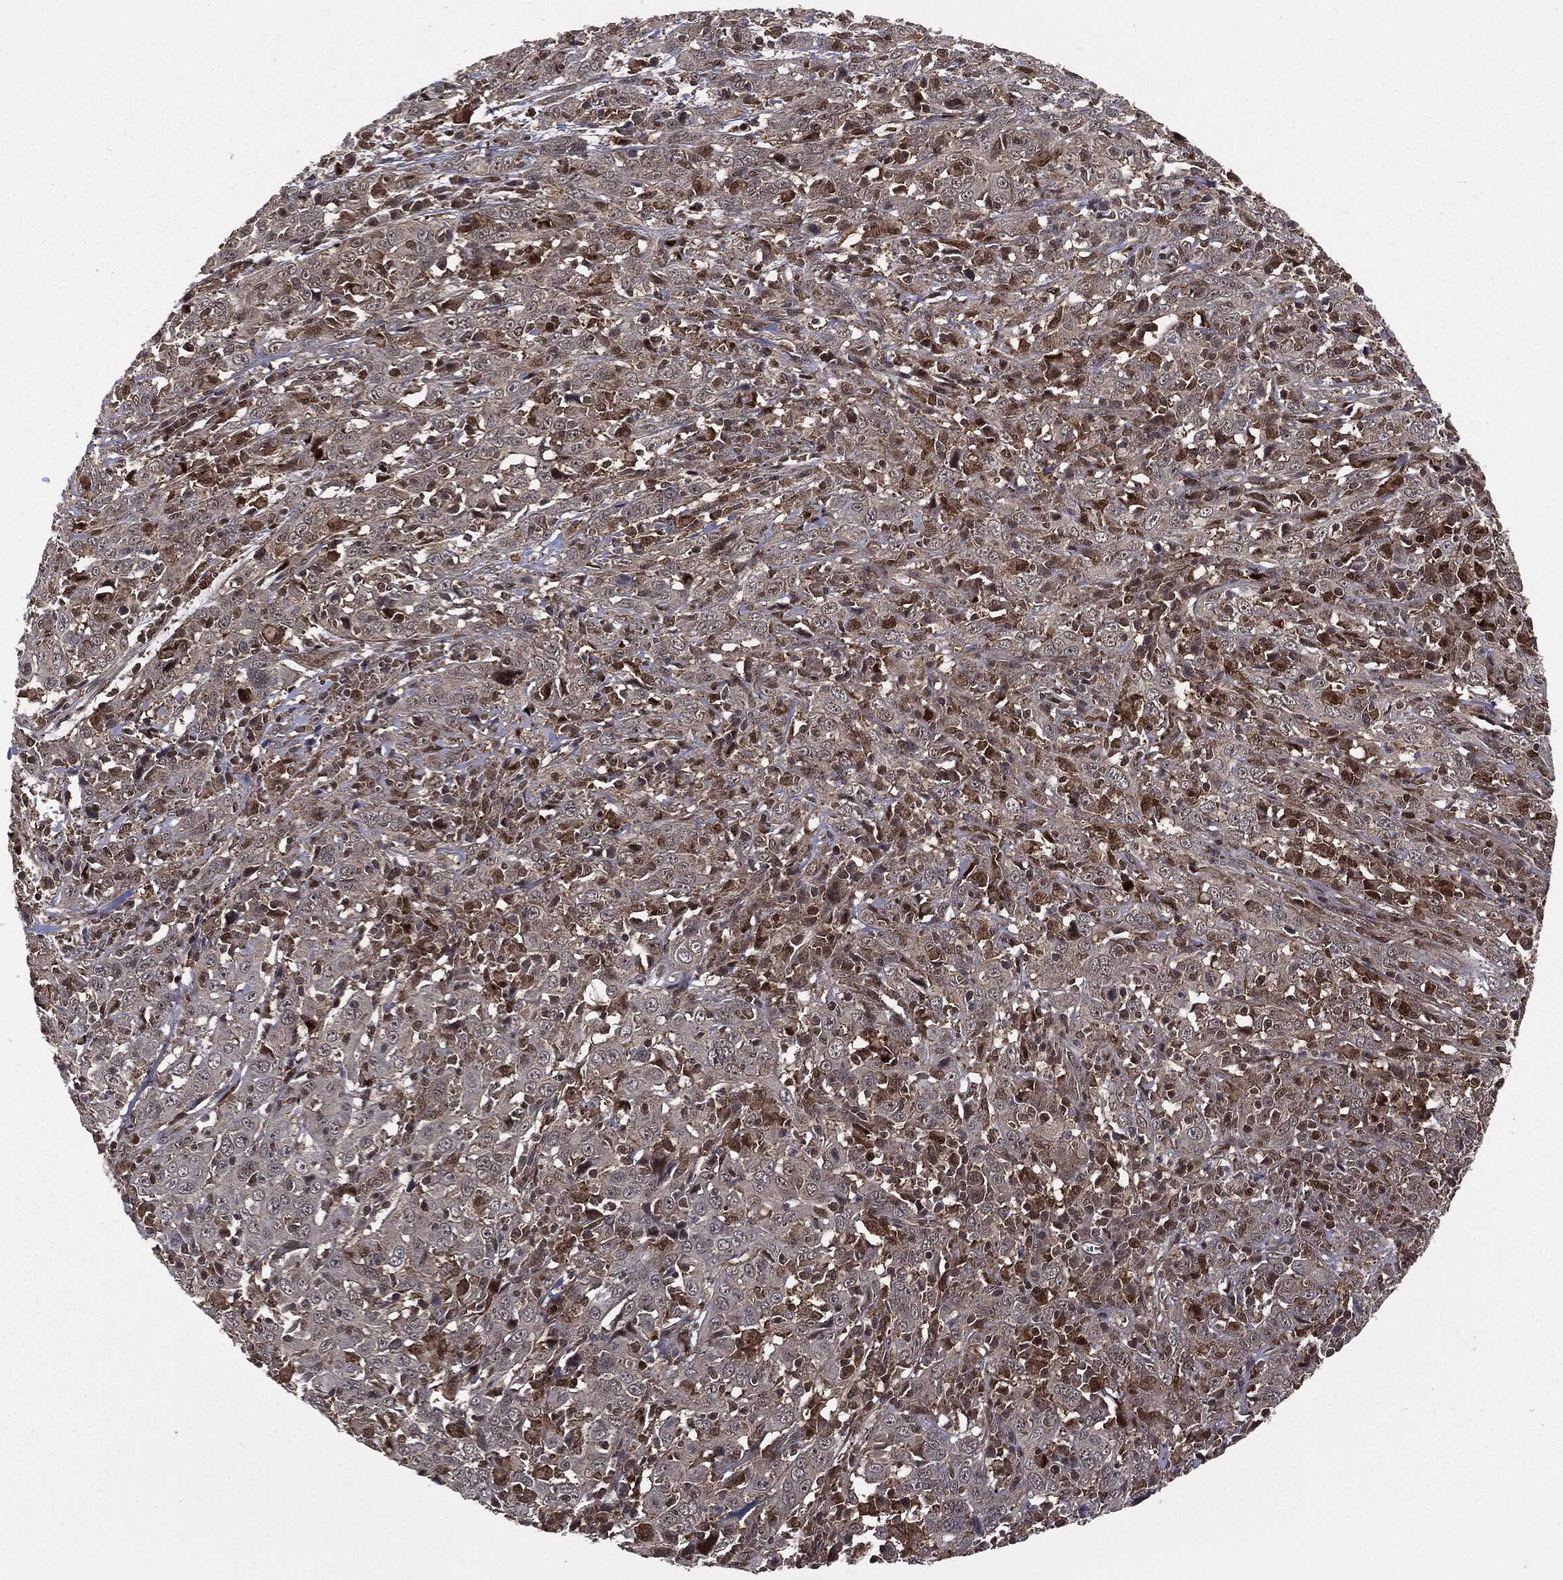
{"staining": {"intensity": "moderate", "quantity": "<25%", "location": "cytoplasmic/membranous"}, "tissue": "cervical cancer", "cell_type": "Tumor cells", "image_type": "cancer", "snomed": [{"axis": "morphology", "description": "Squamous cell carcinoma, NOS"}, {"axis": "topography", "description": "Cervix"}], "caption": "Protein analysis of cervical squamous cell carcinoma tissue exhibits moderate cytoplasmic/membranous expression in approximately <25% of tumor cells.", "gene": "PTPA", "patient": {"sex": "female", "age": 46}}